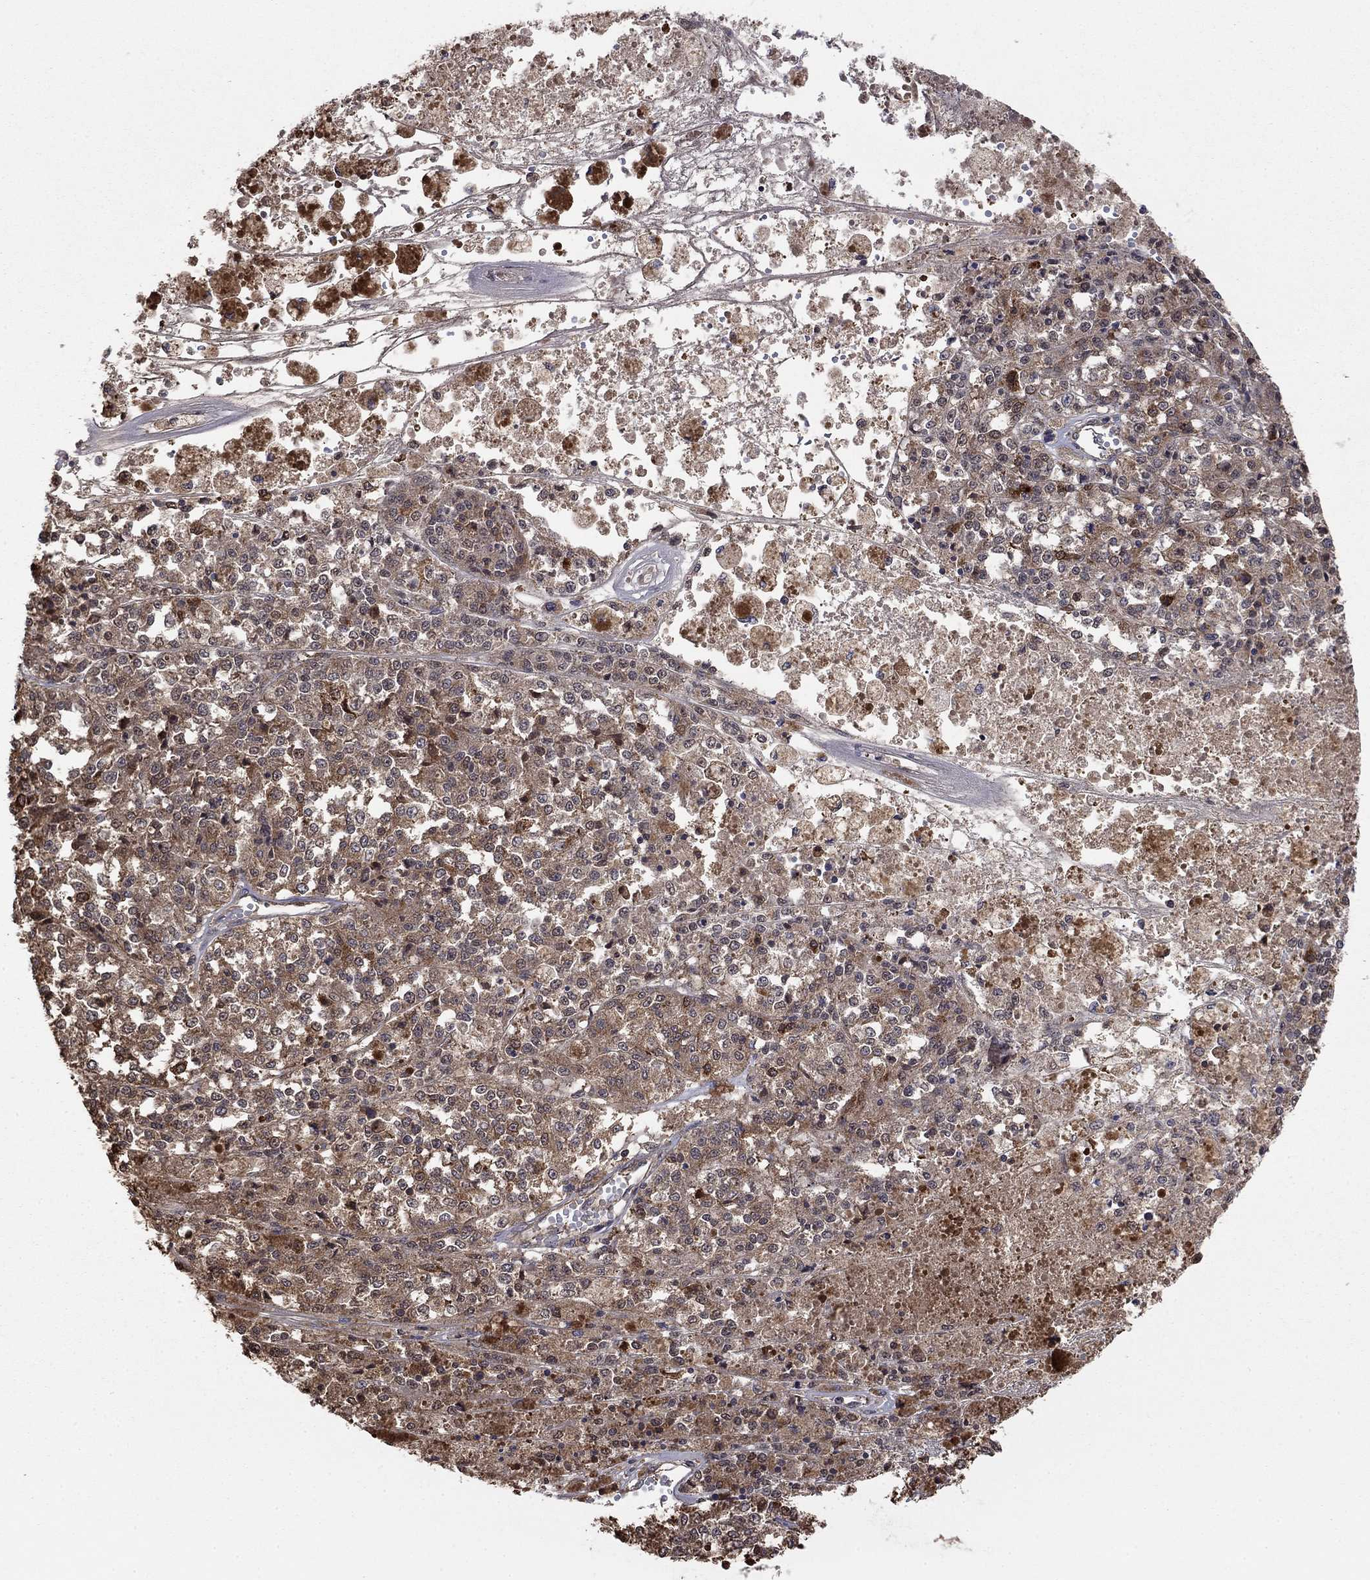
{"staining": {"intensity": "weak", "quantity": ">75%", "location": "cytoplasmic/membranous"}, "tissue": "melanoma", "cell_type": "Tumor cells", "image_type": "cancer", "snomed": [{"axis": "morphology", "description": "Malignant melanoma, Metastatic site"}, {"axis": "topography", "description": "Lymph node"}], "caption": "Immunohistochemistry (IHC) of human melanoma exhibits low levels of weak cytoplasmic/membranous expression in about >75% of tumor cells.", "gene": "RNF114", "patient": {"sex": "female", "age": 64}}